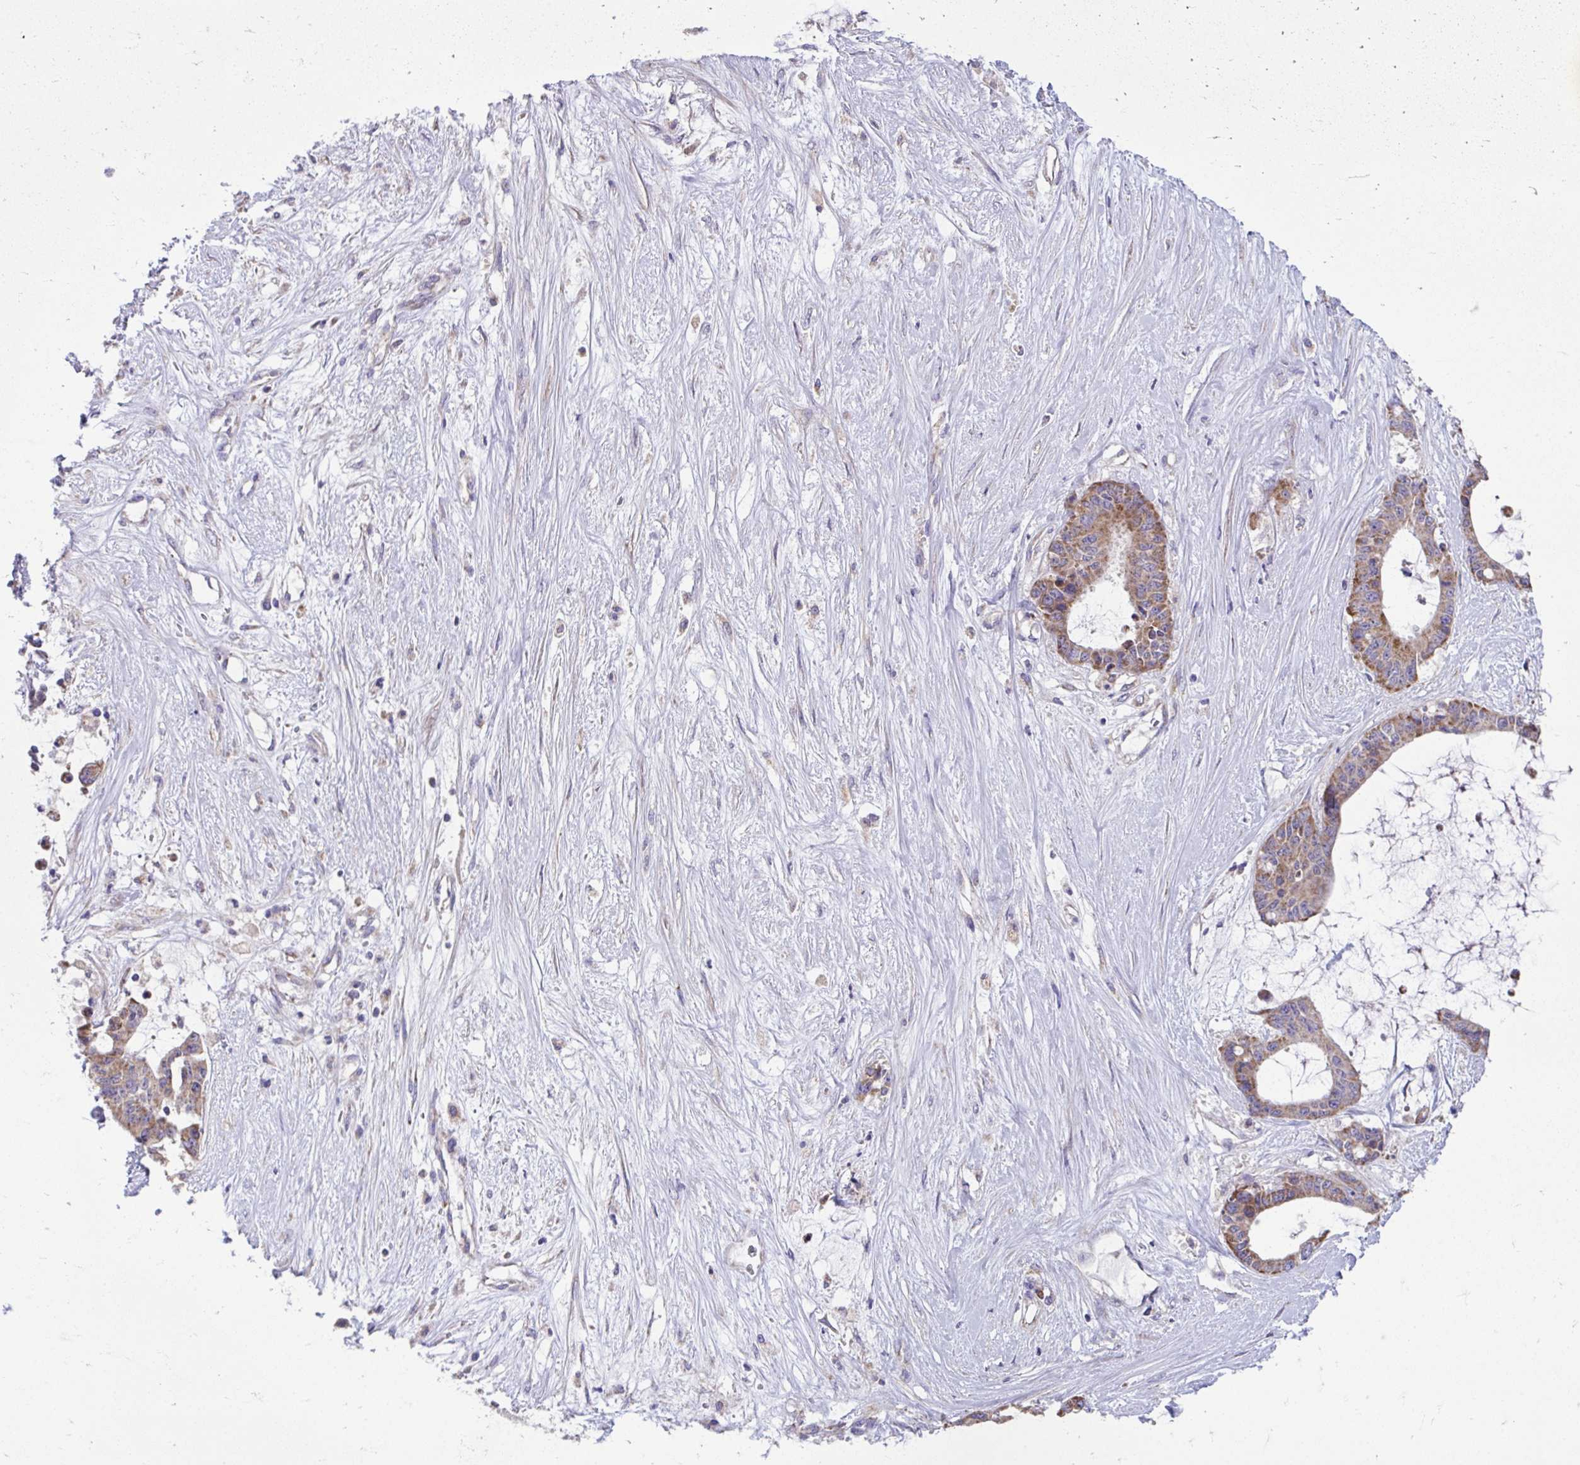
{"staining": {"intensity": "moderate", "quantity": ">75%", "location": "cytoplasmic/membranous"}, "tissue": "liver cancer", "cell_type": "Tumor cells", "image_type": "cancer", "snomed": [{"axis": "morphology", "description": "Normal tissue, NOS"}, {"axis": "morphology", "description": "Cholangiocarcinoma"}, {"axis": "topography", "description": "Liver"}, {"axis": "topography", "description": "Peripheral nerve tissue"}], "caption": "Human liver cholangiocarcinoma stained with a protein marker reveals moderate staining in tumor cells.", "gene": "LINGO4", "patient": {"sex": "female", "age": 73}}